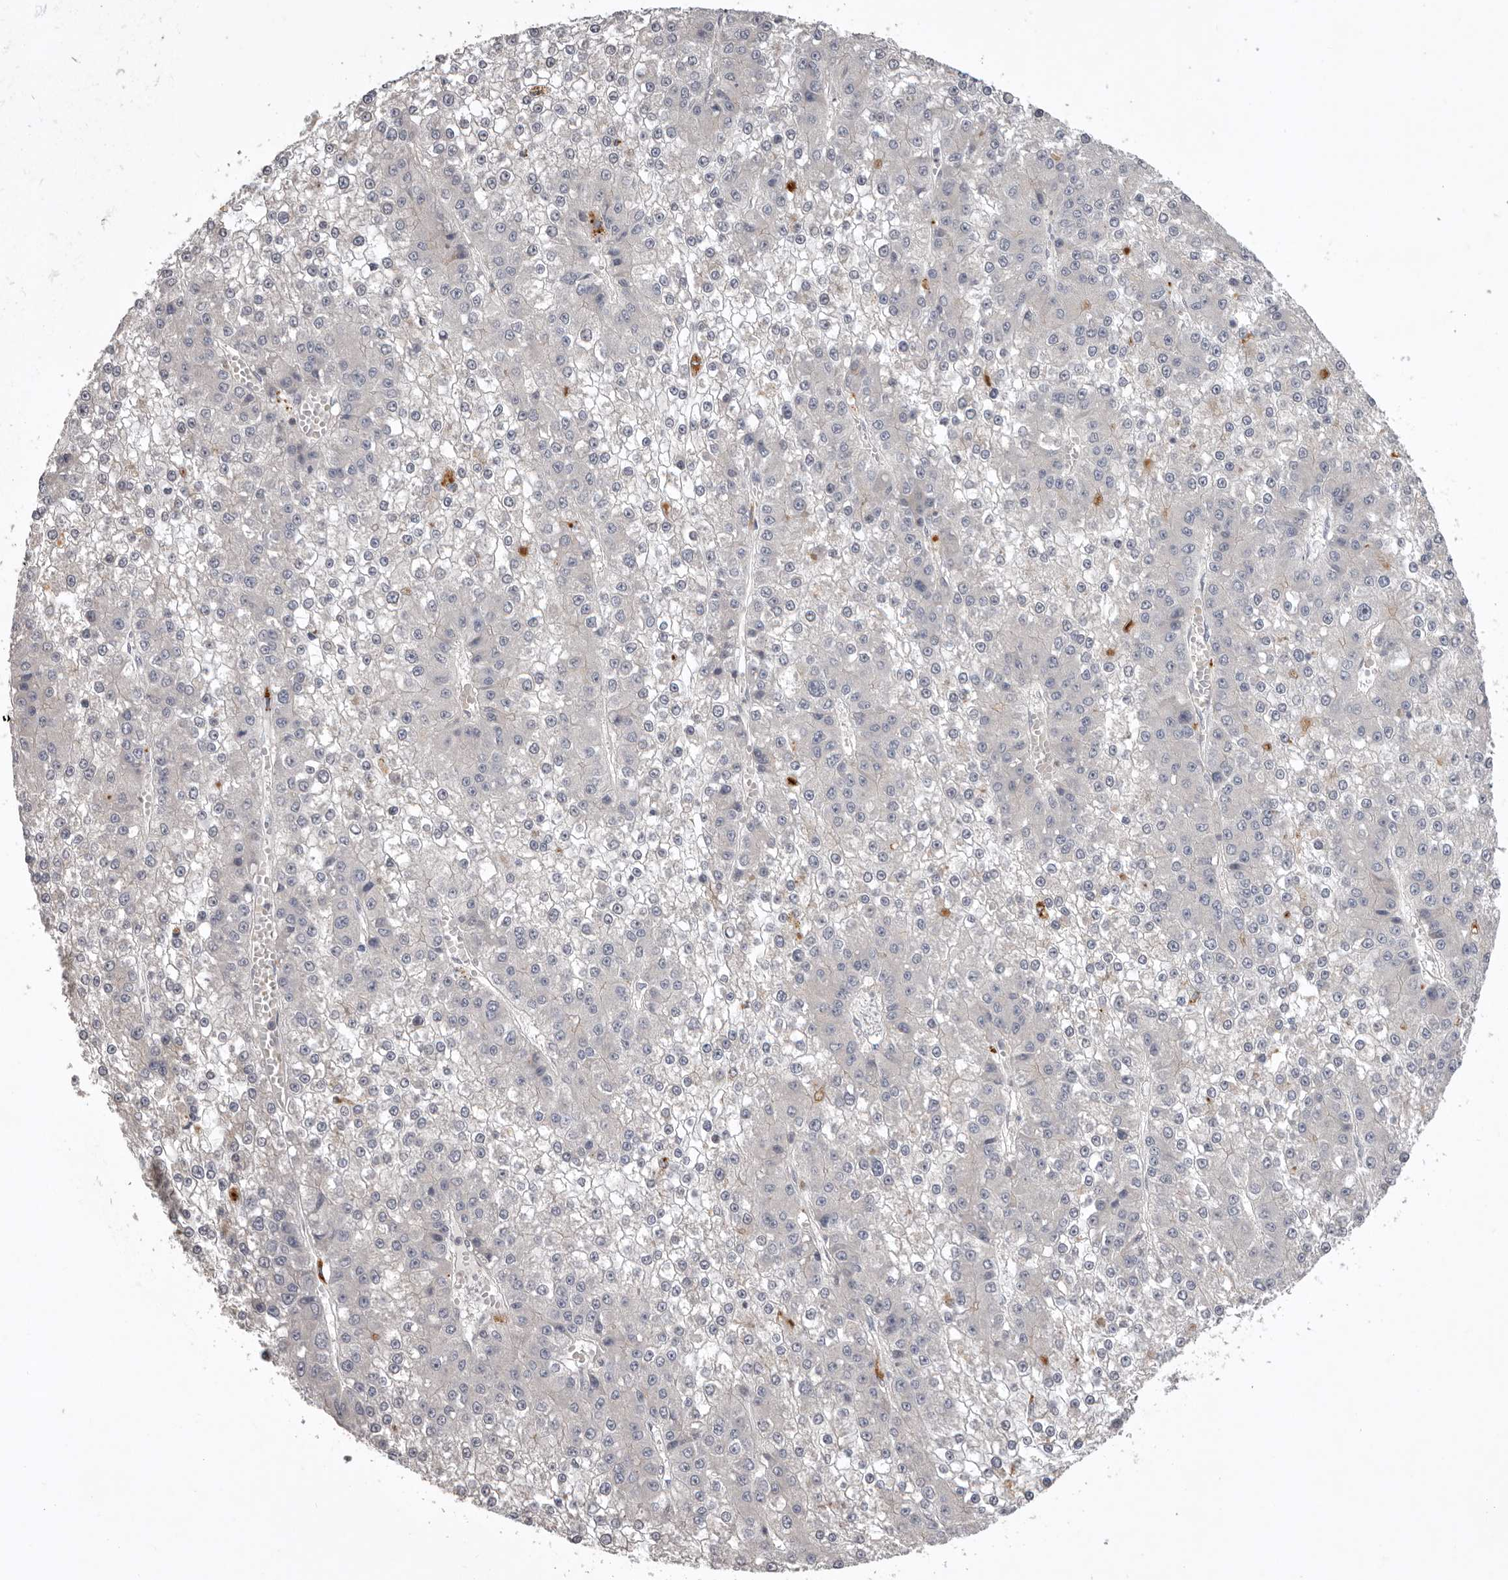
{"staining": {"intensity": "negative", "quantity": "none", "location": "none"}, "tissue": "liver cancer", "cell_type": "Tumor cells", "image_type": "cancer", "snomed": [{"axis": "morphology", "description": "Carcinoma, Hepatocellular, NOS"}, {"axis": "topography", "description": "Liver"}], "caption": "An IHC histopathology image of liver cancer is shown. There is no staining in tumor cells of liver cancer.", "gene": "WDR47", "patient": {"sex": "female", "age": 73}}